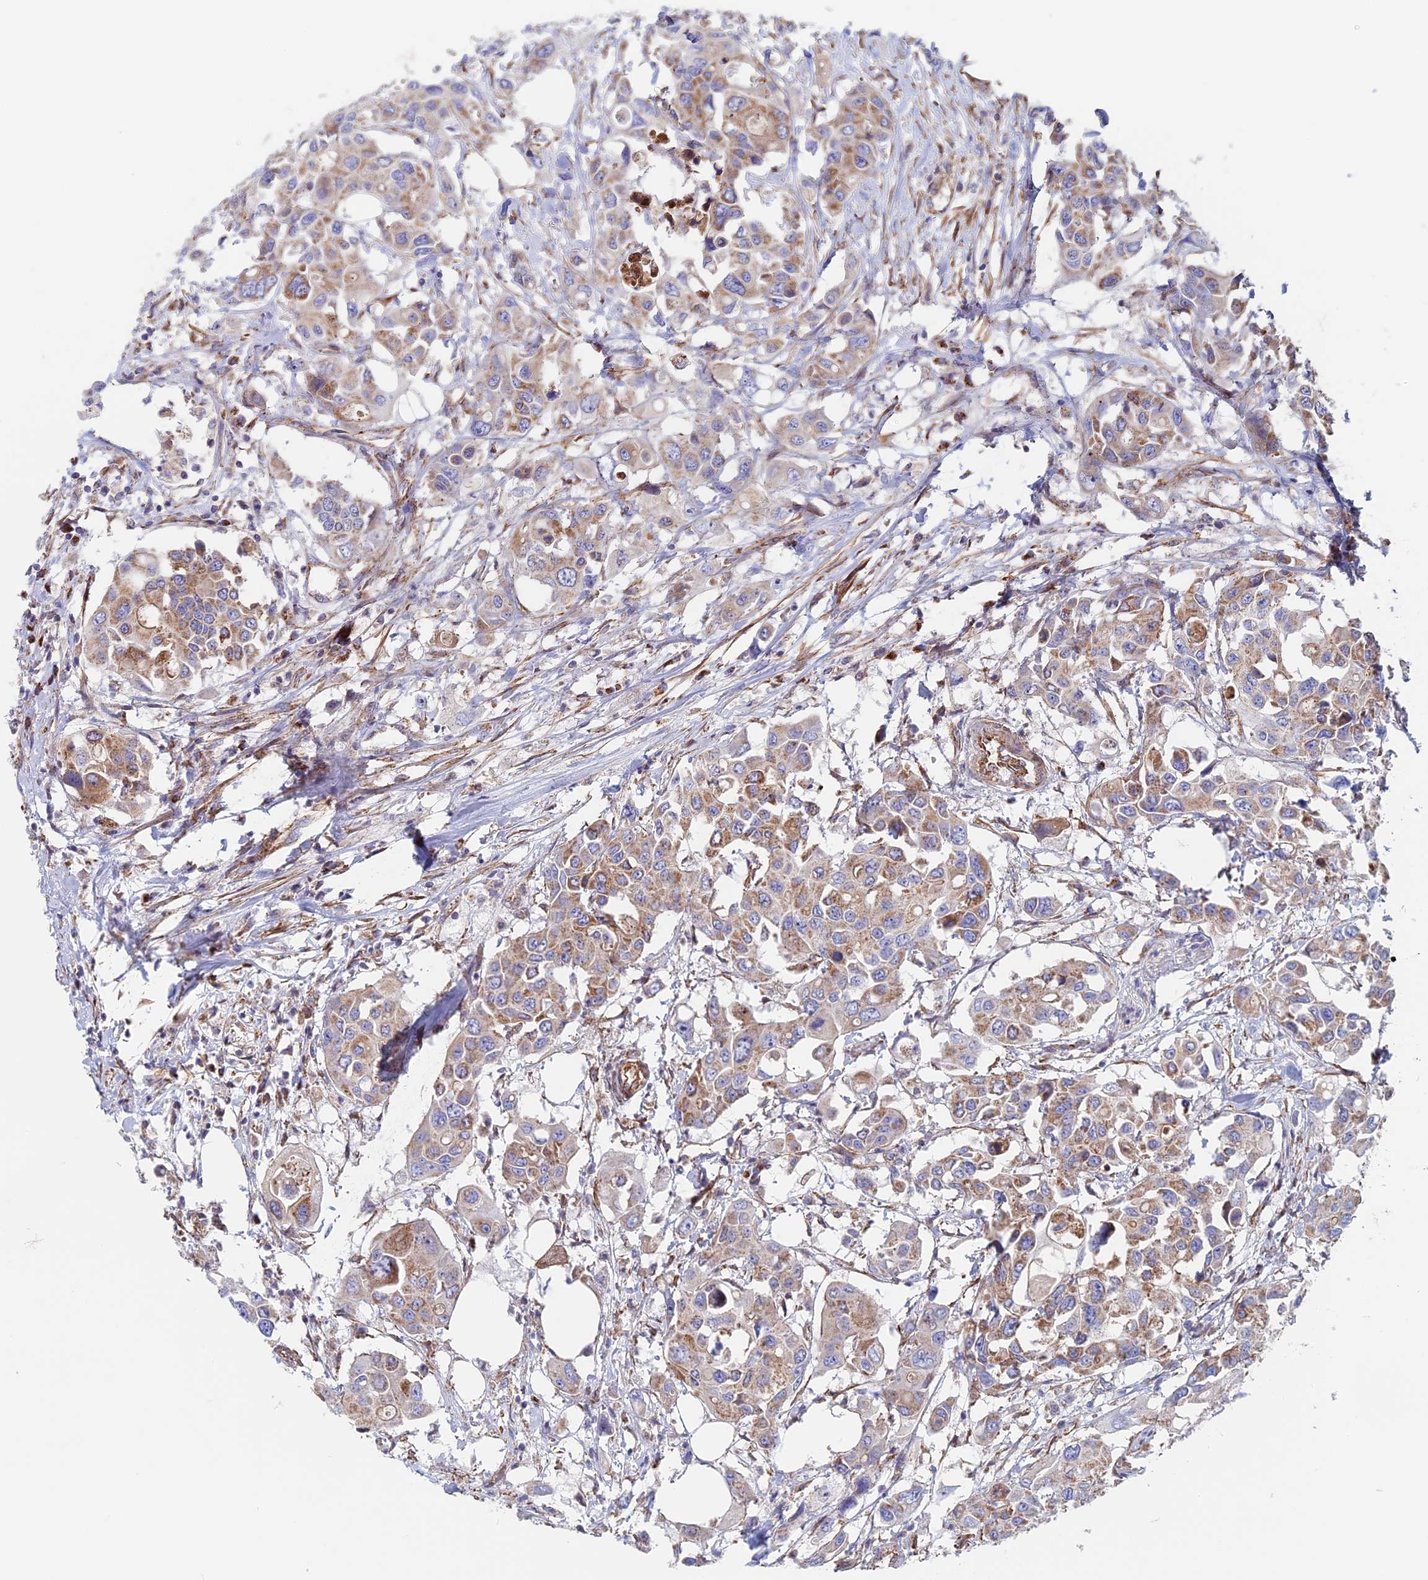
{"staining": {"intensity": "moderate", "quantity": "25%-75%", "location": "cytoplasmic/membranous"}, "tissue": "colorectal cancer", "cell_type": "Tumor cells", "image_type": "cancer", "snomed": [{"axis": "morphology", "description": "Adenocarcinoma, NOS"}, {"axis": "topography", "description": "Colon"}], "caption": "This image exhibits immunohistochemistry staining of colorectal adenocarcinoma, with medium moderate cytoplasmic/membranous positivity in approximately 25%-75% of tumor cells.", "gene": "DDA1", "patient": {"sex": "male", "age": 77}}